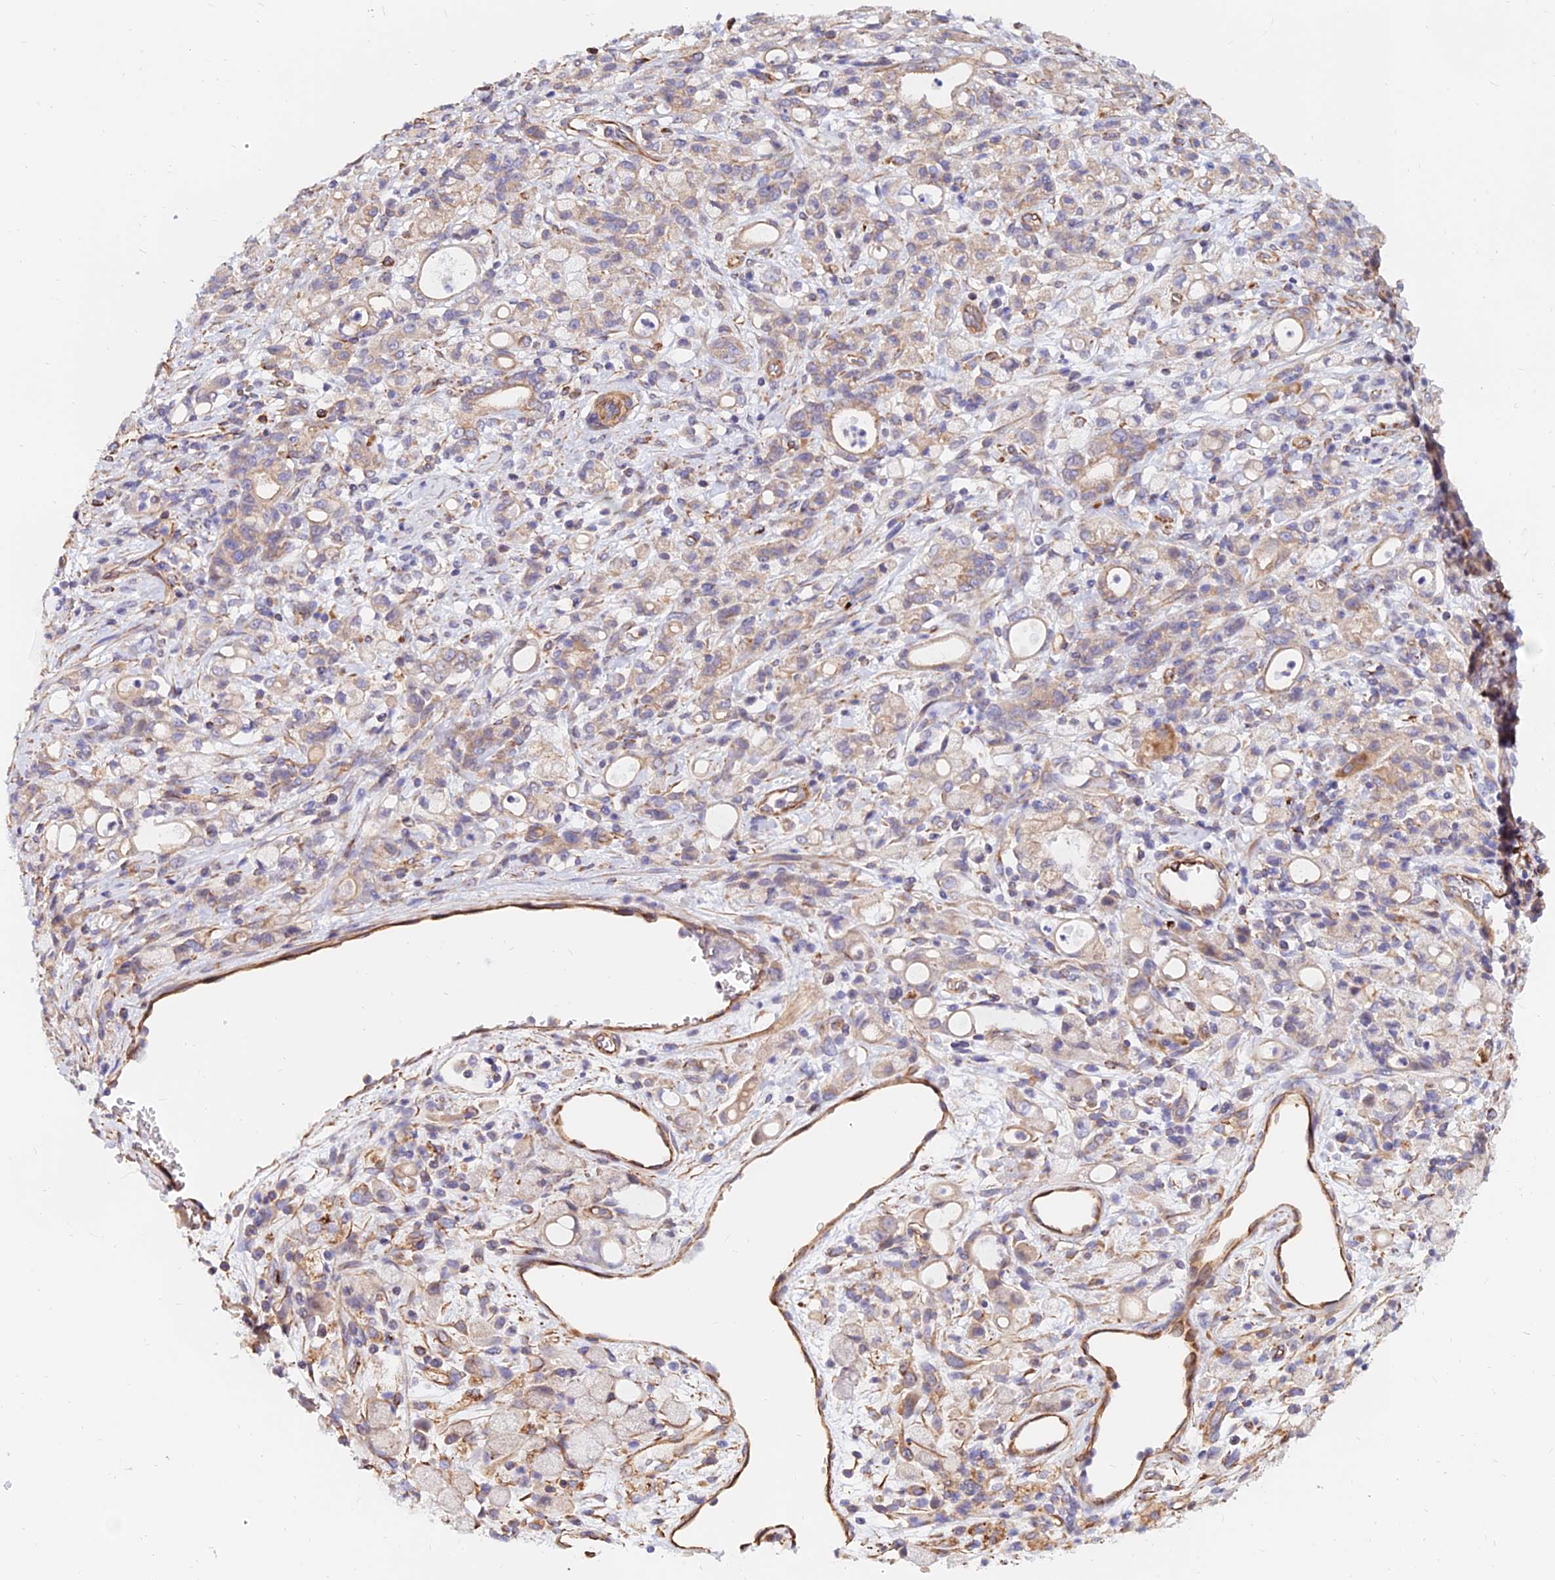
{"staining": {"intensity": "weak", "quantity": "25%-75%", "location": "cytoplasmic/membranous"}, "tissue": "stomach cancer", "cell_type": "Tumor cells", "image_type": "cancer", "snomed": [{"axis": "morphology", "description": "Adenocarcinoma, NOS"}, {"axis": "topography", "description": "Stomach"}], "caption": "Immunohistochemistry photomicrograph of neoplastic tissue: stomach cancer stained using IHC displays low levels of weak protein expression localized specifically in the cytoplasmic/membranous of tumor cells, appearing as a cytoplasmic/membranous brown color.", "gene": "CDK18", "patient": {"sex": "female", "age": 60}}